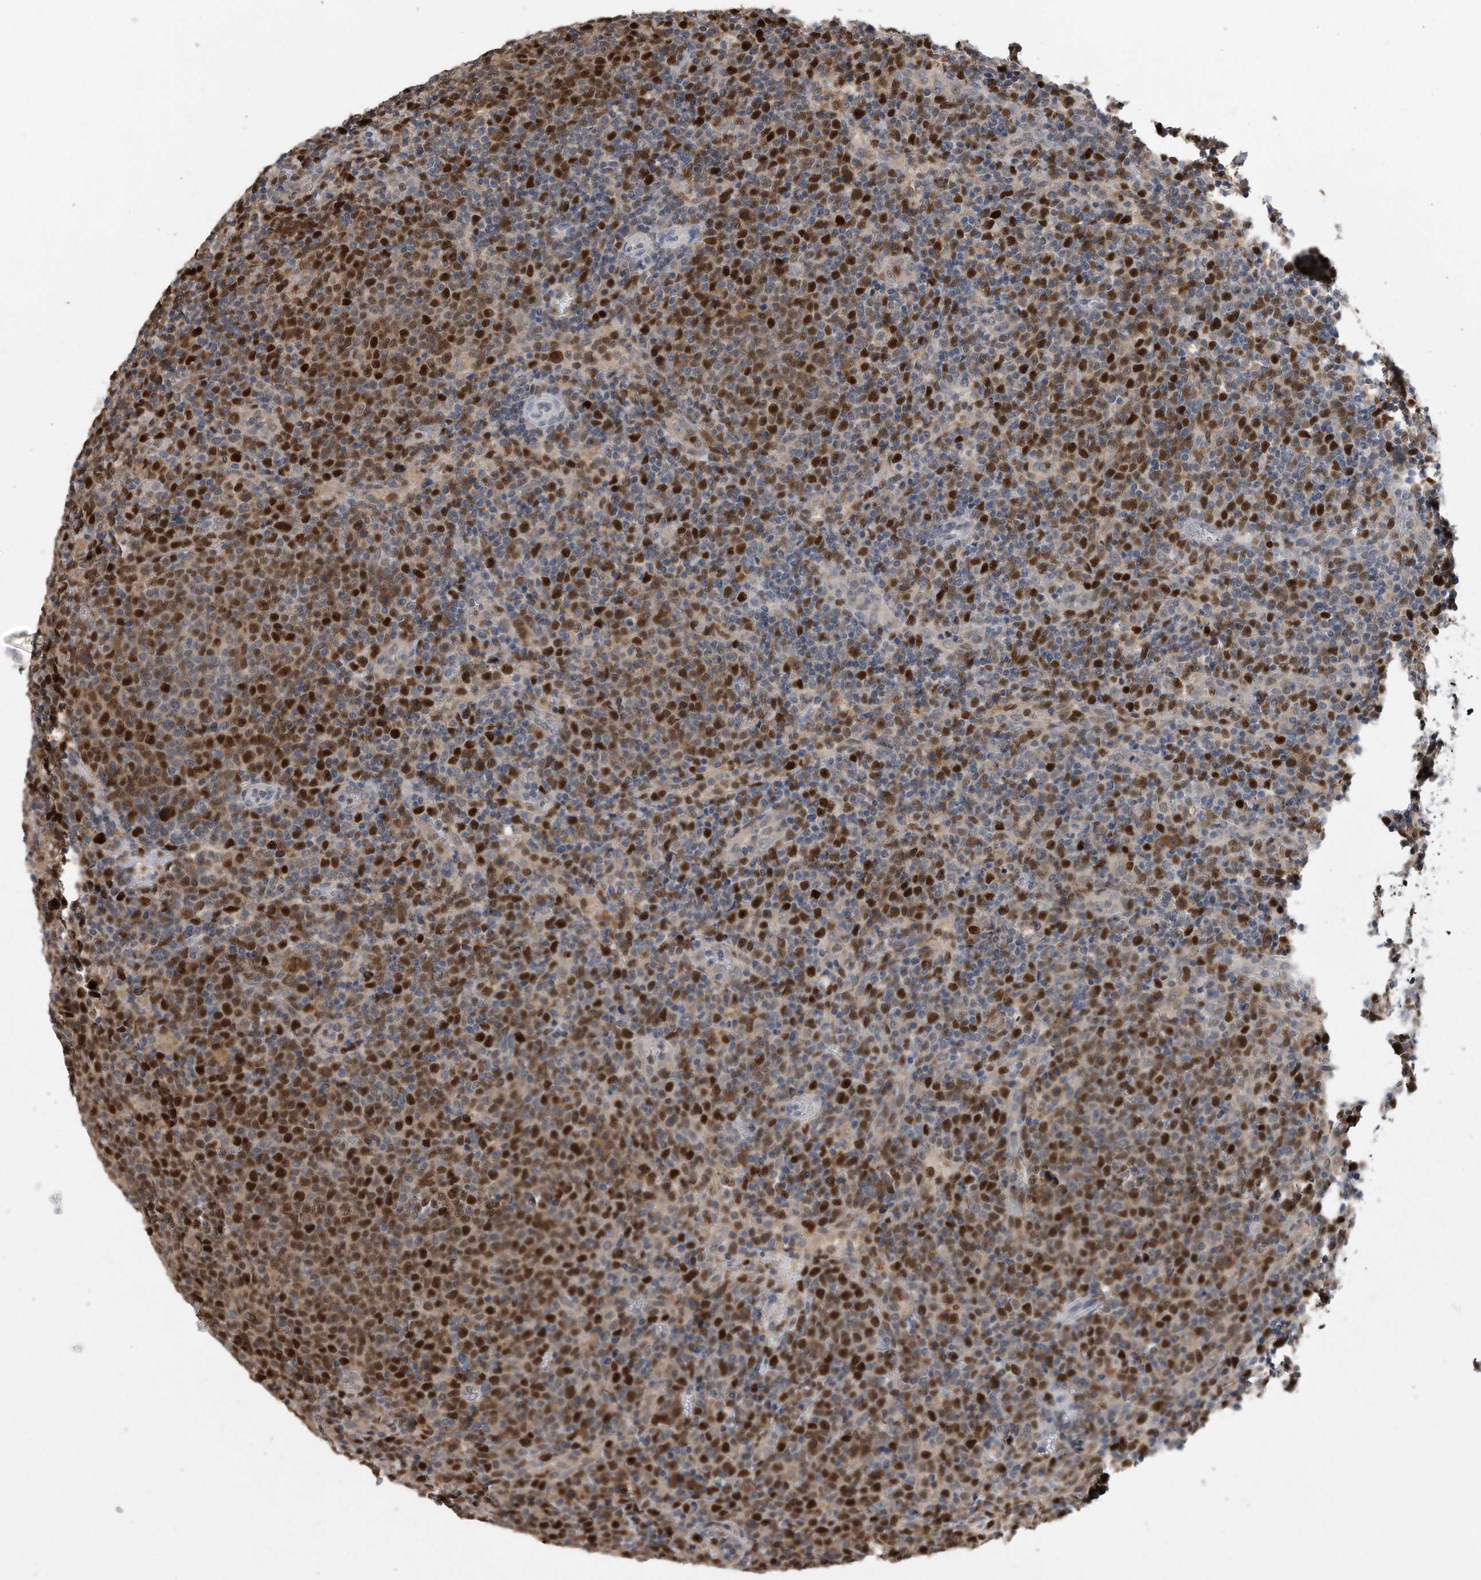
{"staining": {"intensity": "strong", "quantity": ">75%", "location": "nuclear"}, "tissue": "lymphoma", "cell_type": "Tumor cells", "image_type": "cancer", "snomed": [{"axis": "morphology", "description": "Malignant lymphoma, non-Hodgkin's type, High grade"}, {"axis": "topography", "description": "Lymph node"}], "caption": "Malignant lymphoma, non-Hodgkin's type (high-grade) stained for a protein (brown) exhibits strong nuclear positive staining in approximately >75% of tumor cells.", "gene": "PCNA", "patient": {"sex": "male", "age": 61}}